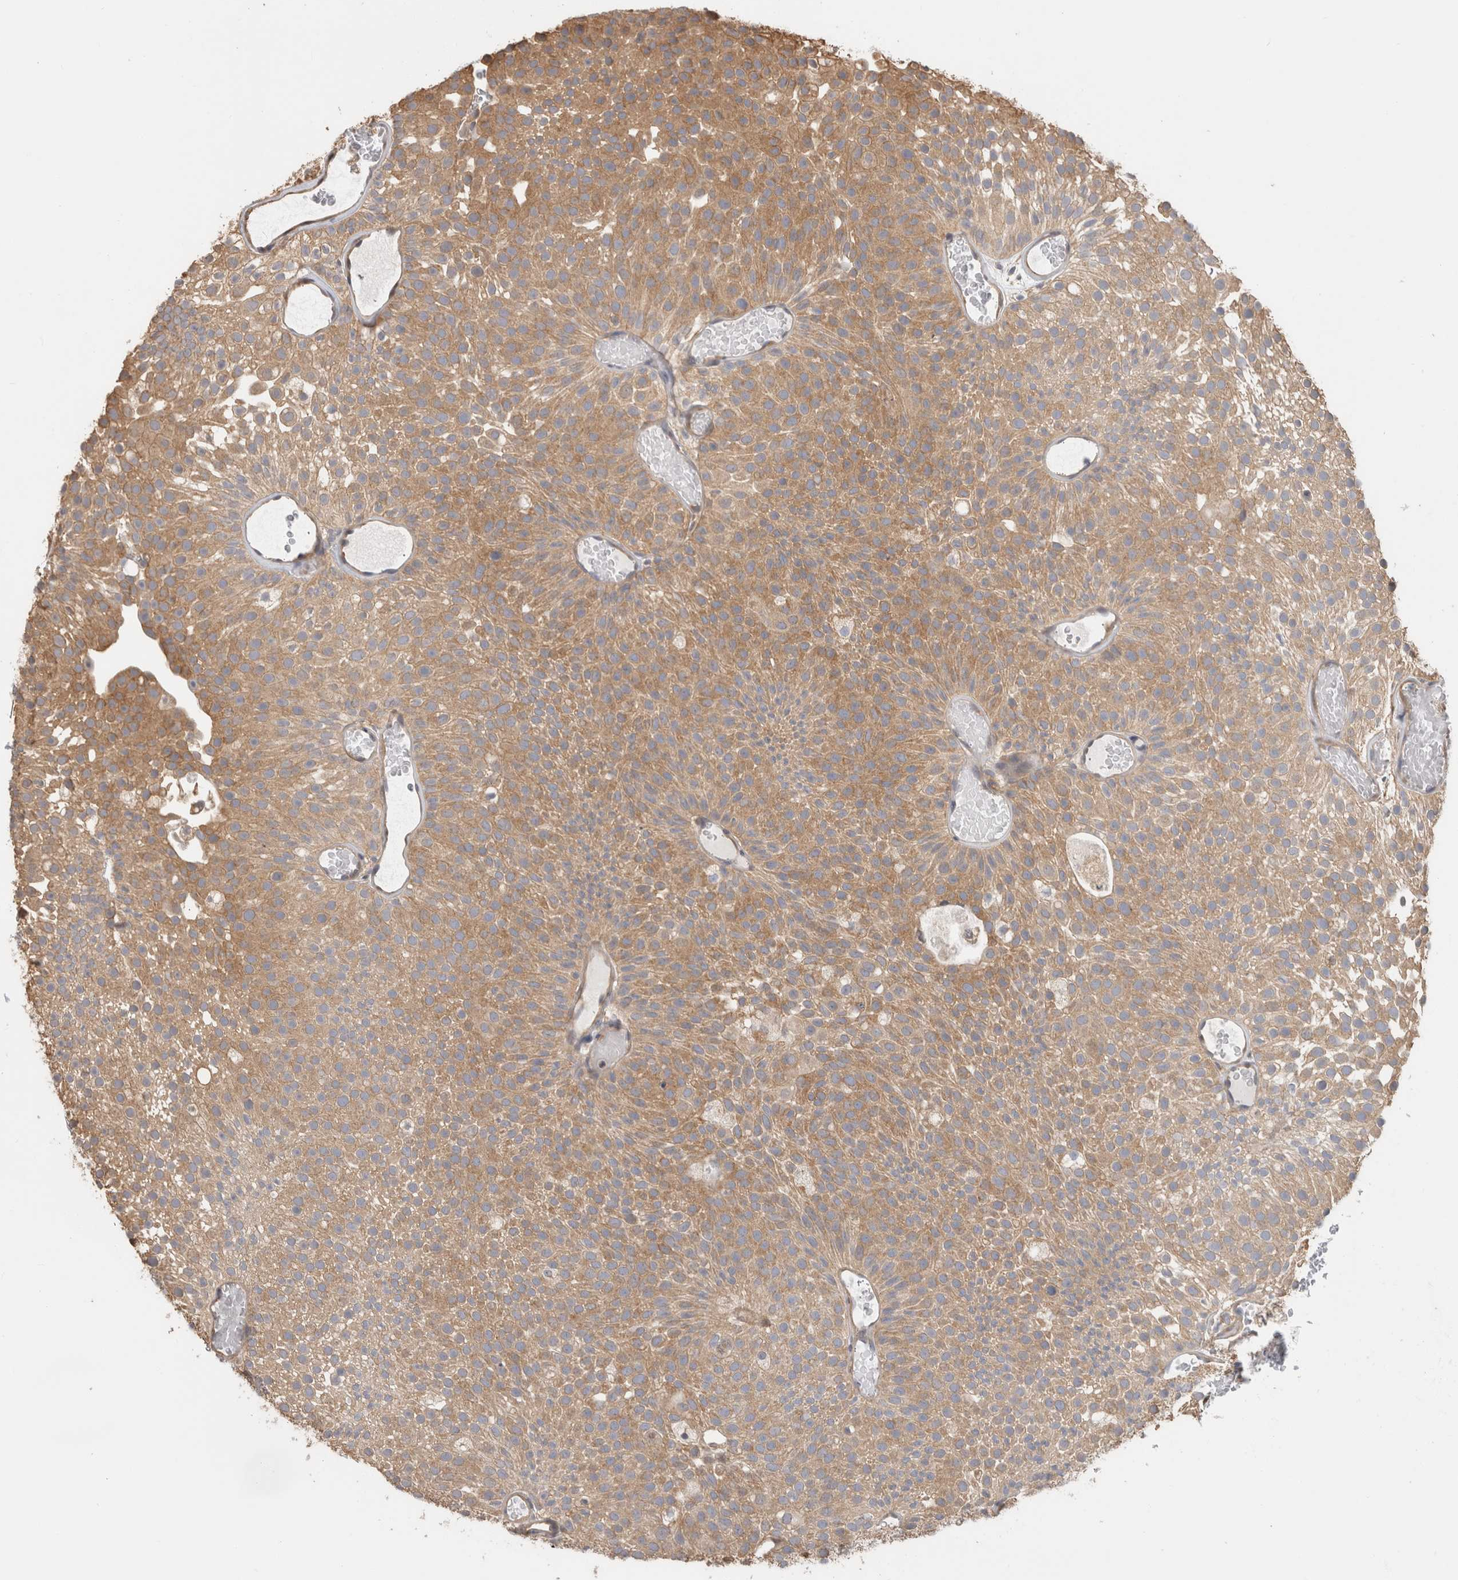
{"staining": {"intensity": "moderate", "quantity": ">75%", "location": "cytoplasmic/membranous"}, "tissue": "urothelial cancer", "cell_type": "Tumor cells", "image_type": "cancer", "snomed": [{"axis": "morphology", "description": "Urothelial carcinoma, Low grade"}, {"axis": "topography", "description": "Urinary bladder"}], "caption": "Immunohistochemical staining of human low-grade urothelial carcinoma demonstrates medium levels of moderate cytoplasmic/membranous protein positivity in about >75% of tumor cells.", "gene": "CLIP1", "patient": {"sex": "male", "age": 78}}